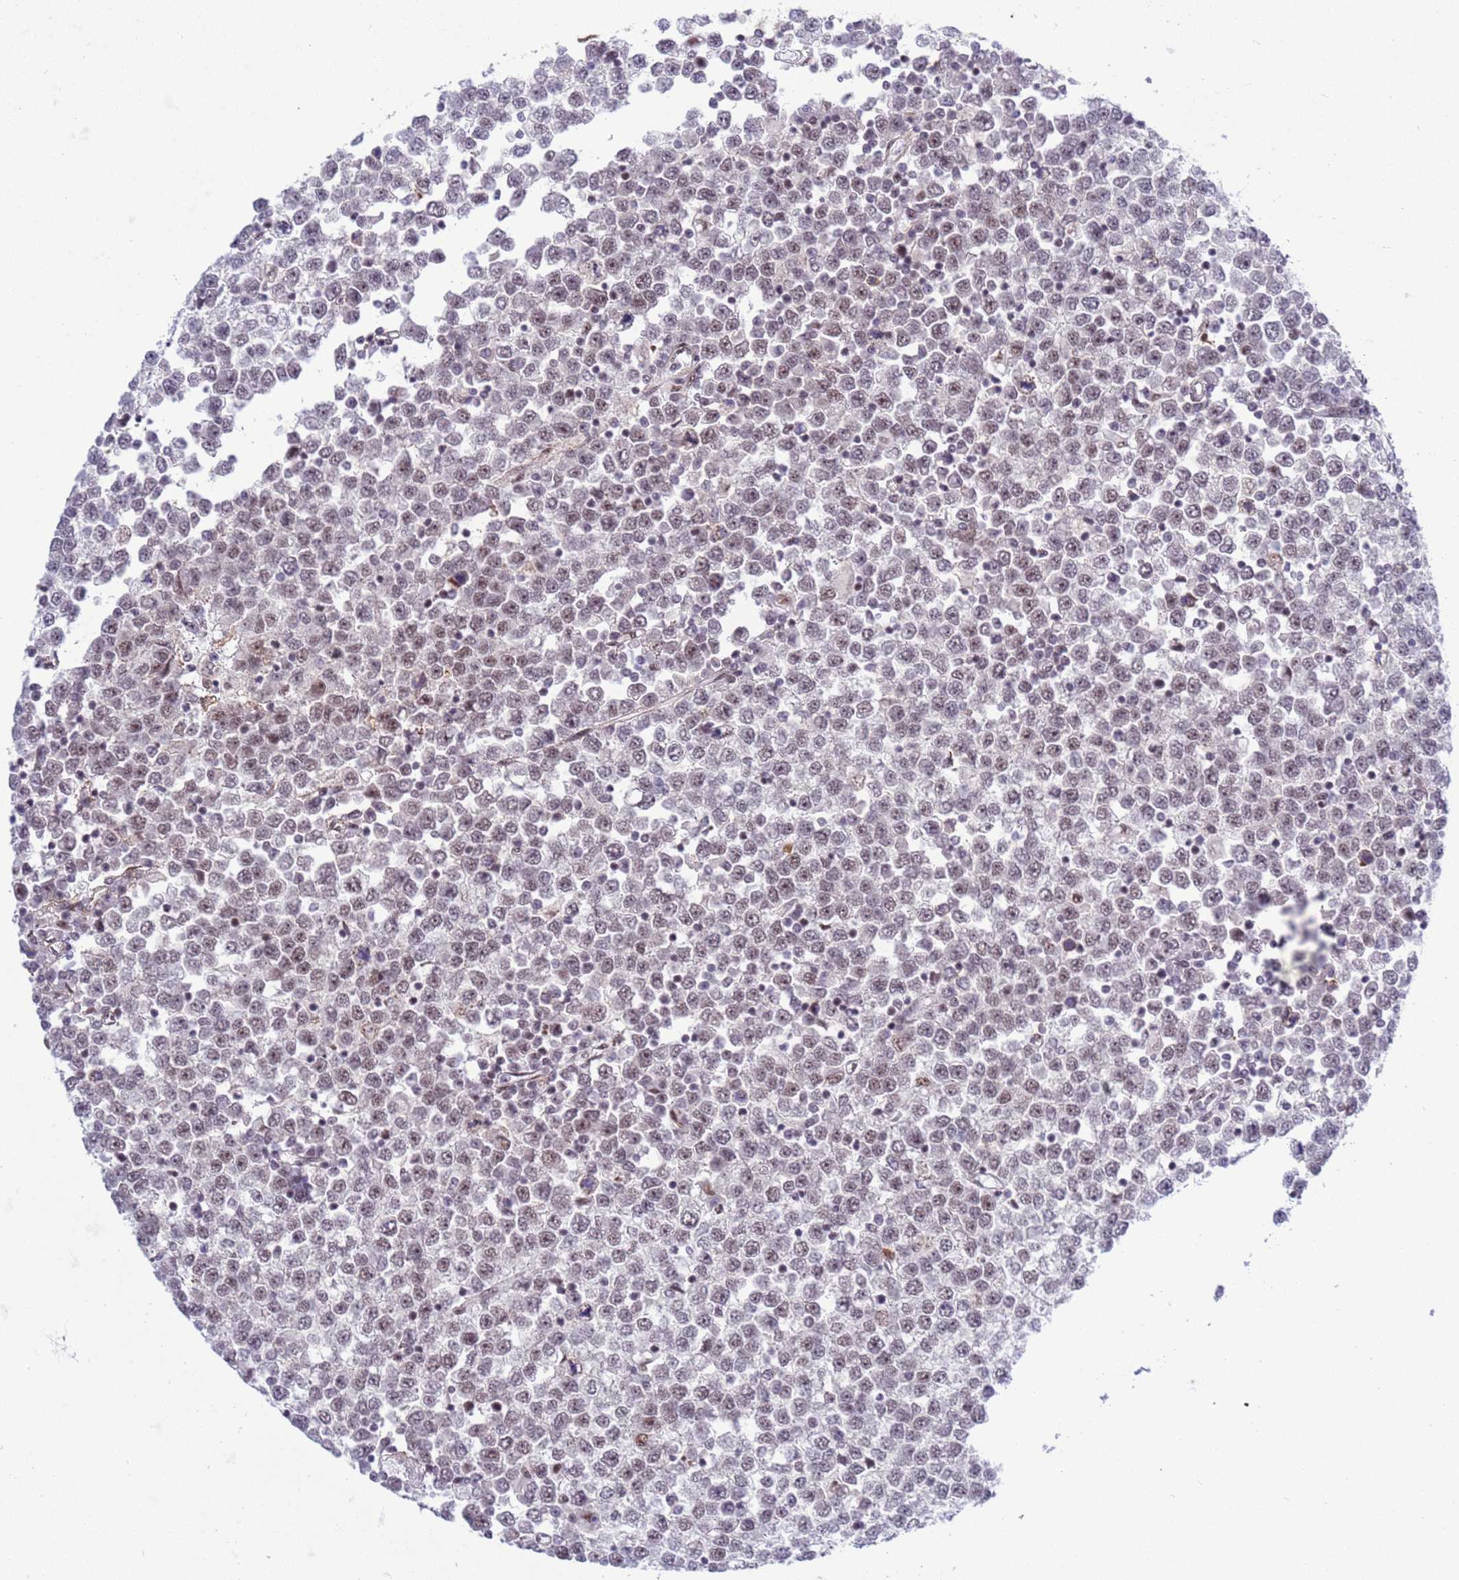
{"staining": {"intensity": "weak", "quantity": "25%-75%", "location": "nuclear"}, "tissue": "testis cancer", "cell_type": "Tumor cells", "image_type": "cancer", "snomed": [{"axis": "morphology", "description": "Seminoma, NOS"}, {"axis": "topography", "description": "Testis"}], "caption": "High-magnification brightfield microscopy of testis cancer stained with DAB (brown) and counterstained with hematoxylin (blue). tumor cells exhibit weak nuclear positivity is seen in about25%-75% of cells.", "gene": "THOC2", "patient": {"sex": "male", "age": 65}}